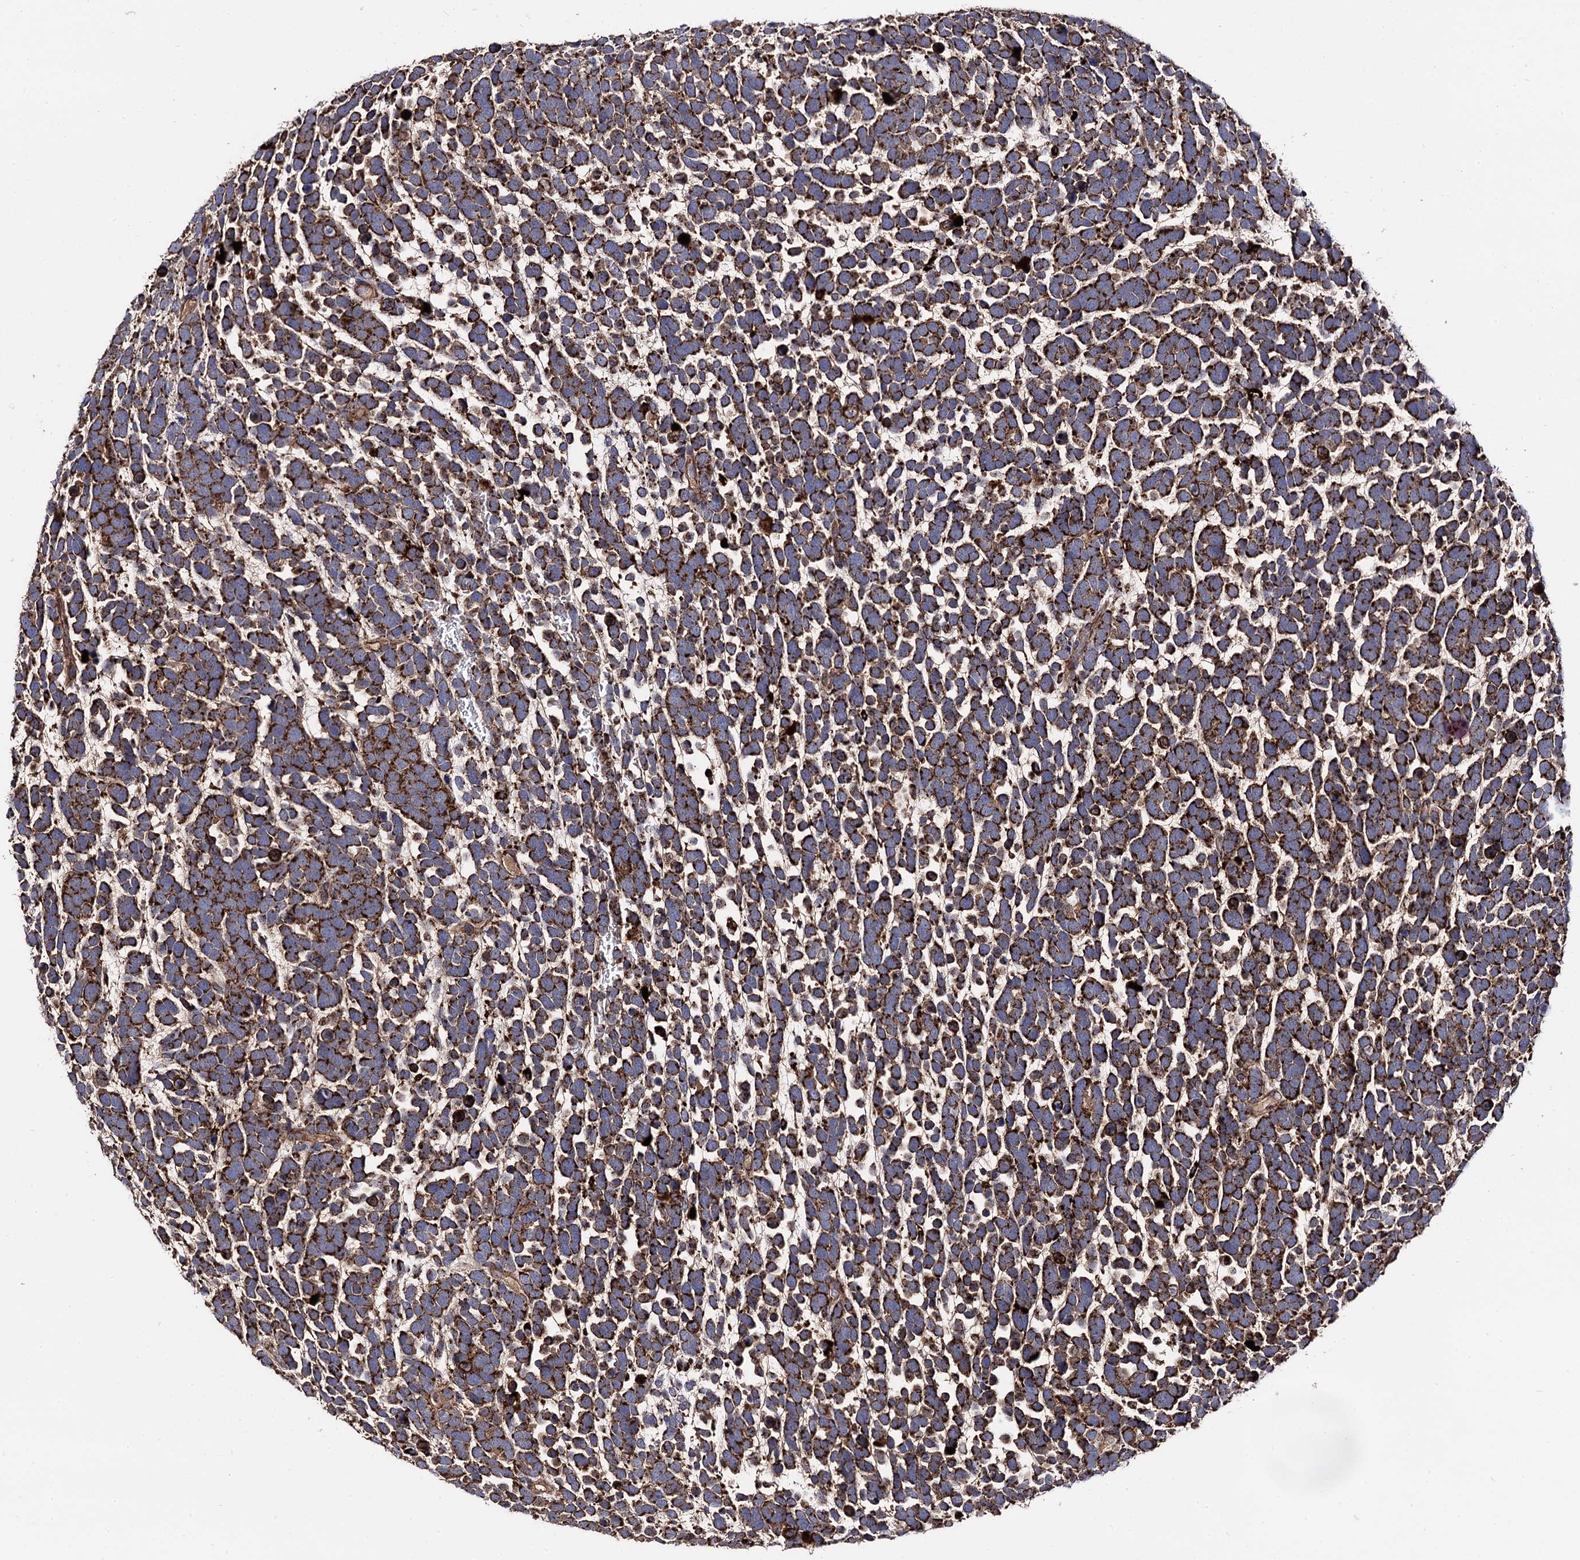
{"staining": {"intensity": "strong", "quantity": ">75%", "location": "cytoplasmic/membranous"}, "tissue": "urothelial cancer", "cell_type": "Tumor cells", "image_type": "cancer", "snomed": [{"axis": "morphology", "description": "Urothelial carcinoma, High grade"}, {"axis": "topography", "description": "Urinary bladder"}], "caption": "Urothelial cancer stained with a brown dye exhibits strong cytoplasmic/membranous positive staining in about >75% of tumor cells.", "gene": "IQCH", "patient": {"sex": "female", "age": 82}}